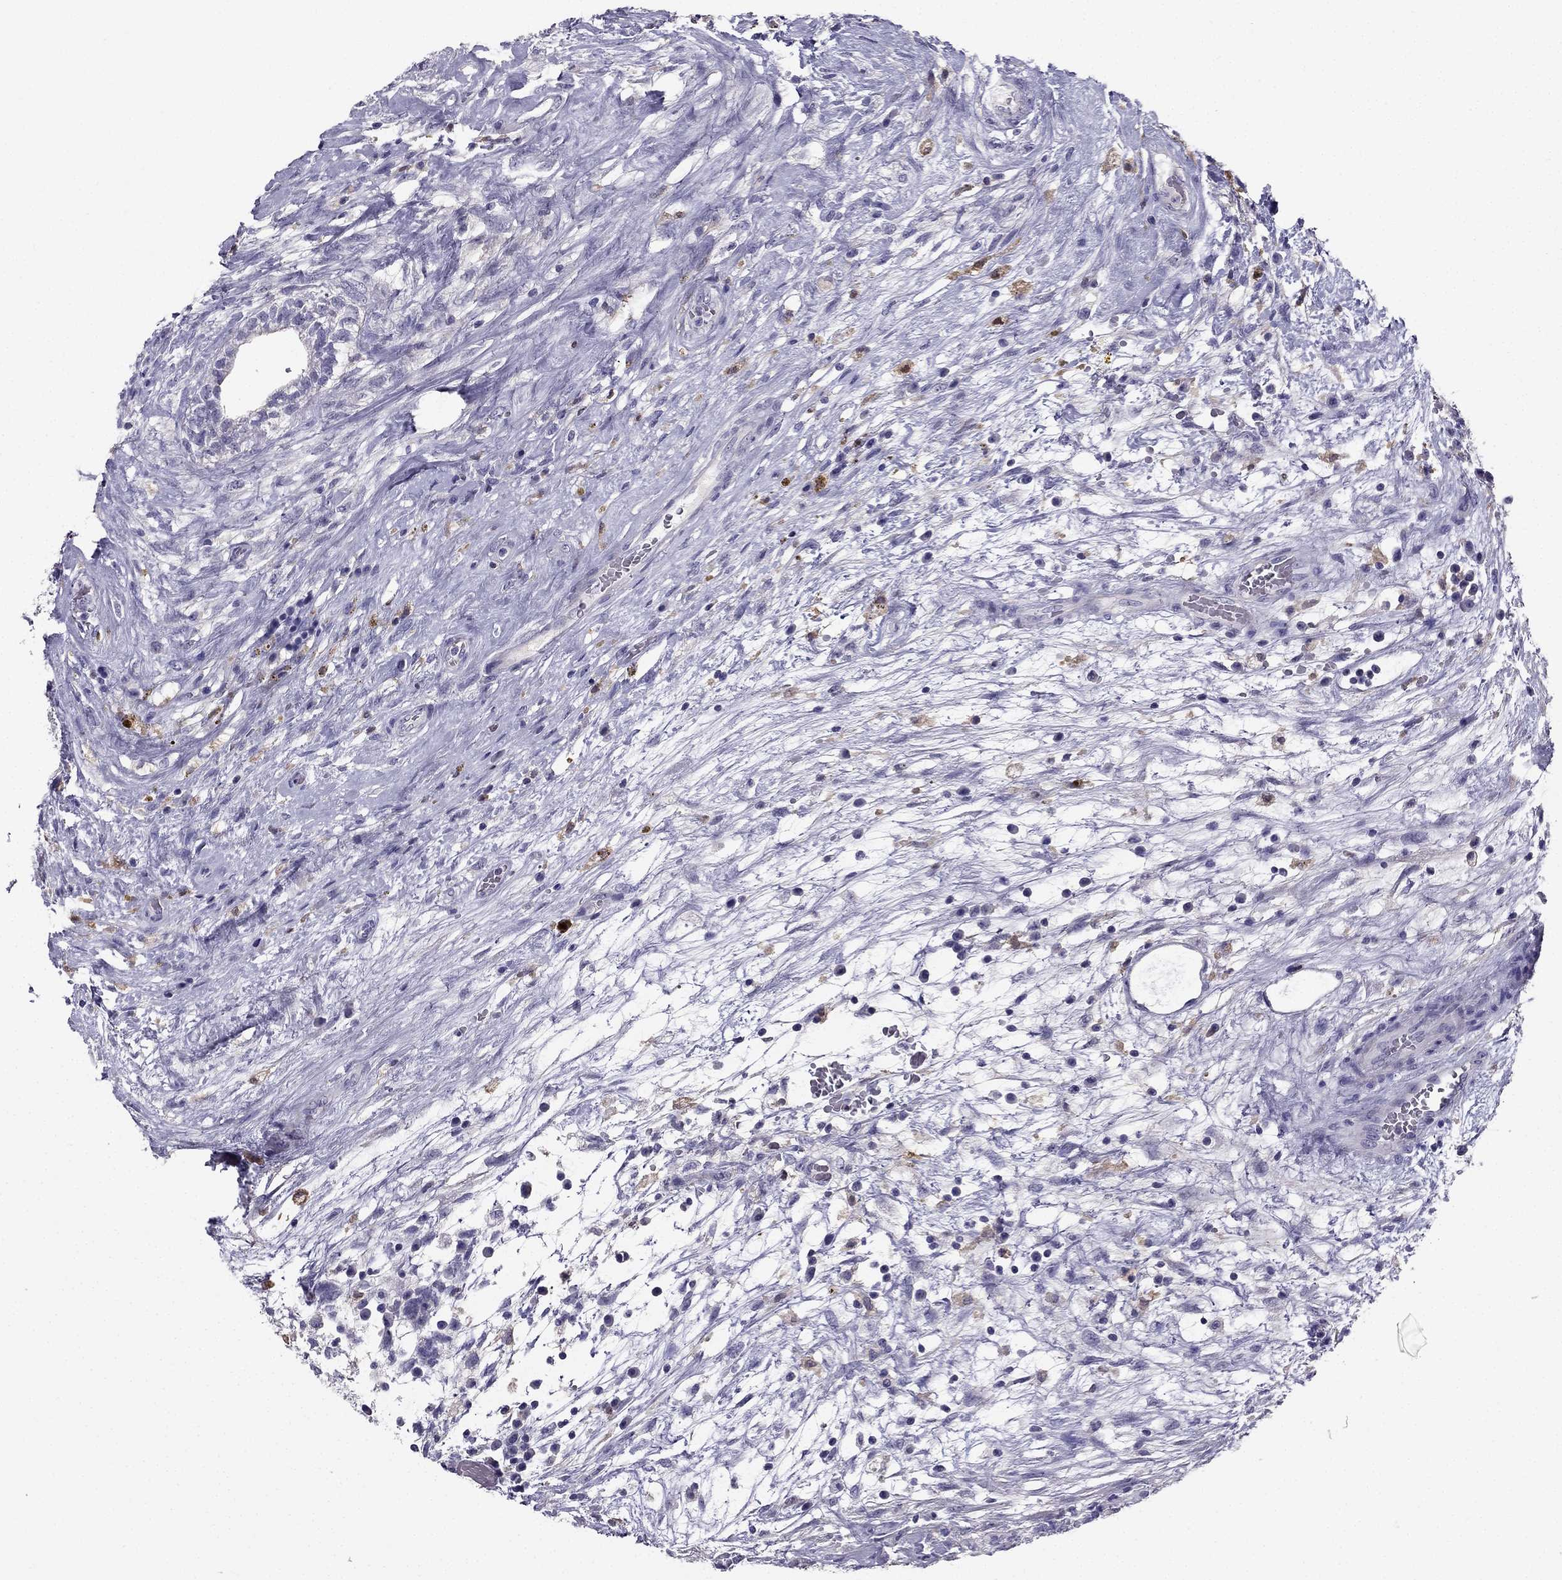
{"staining": {"intensity": "negative", "quantity": "none", "location": "none"}, "tissue": "testis cancer", "cell_type": "Tumor cells", "image_type": "cancer", "snomed": [{"axis": "morphology", "description": "Normal tissue, NOS"}, {"axis": "morphology", "description": "Carcinoma, Embryonal, NOS"}, {"axis": "topography", "description": "Testis"}, {"axis": "topography", "description": "Epididymis"}], "caption": "A histopathology image of testis embryonal carcinoma stained for a protein displays no brown staining in tumor cells.", "gene": "LMTK3", "patient": {"sex": "male", "age": 32}}